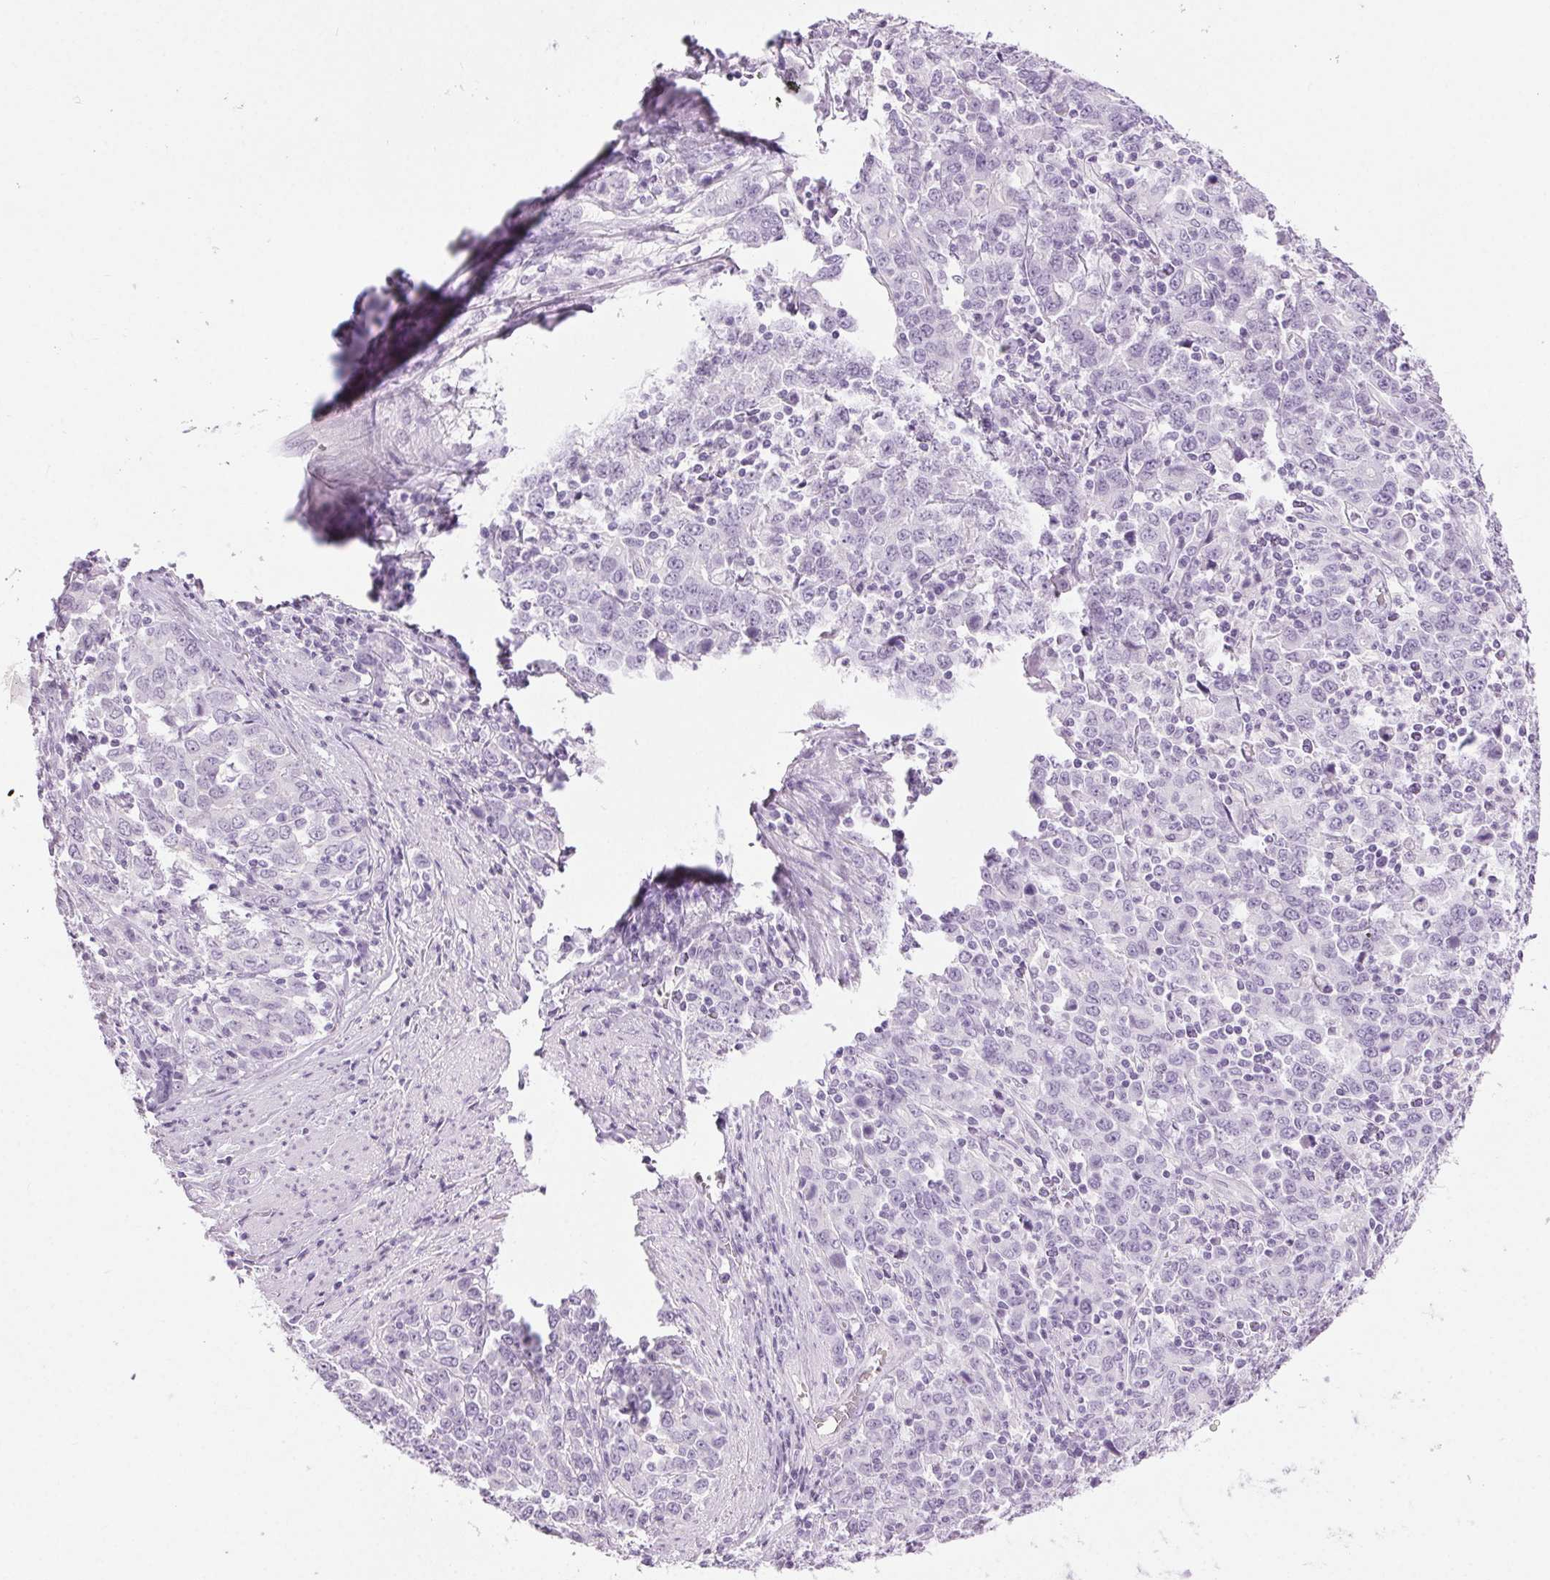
{"staining": {"intensity": "negative", "quantity": "none", "location": "none"}, "tissue": "stomach cancer", "cell_type": "Tumor cells", "image_type": "cancer", "snomed": [{"axis": "morphology", "description": "Adenocarcinoma, NOS"}, {"axis": "topography", "description": "Stomach, upper"}], "caption": "A micrograph of stomach cancer stained for a protein reveals no brown staining in tumor cells. (Brightfield microscopy of DAB (3,3'-diaminobenzidine) immunohistochemistry (IHC) at high magnification).", "gene": "BEND2", "patient": {"sex": "male", "age": 69}}